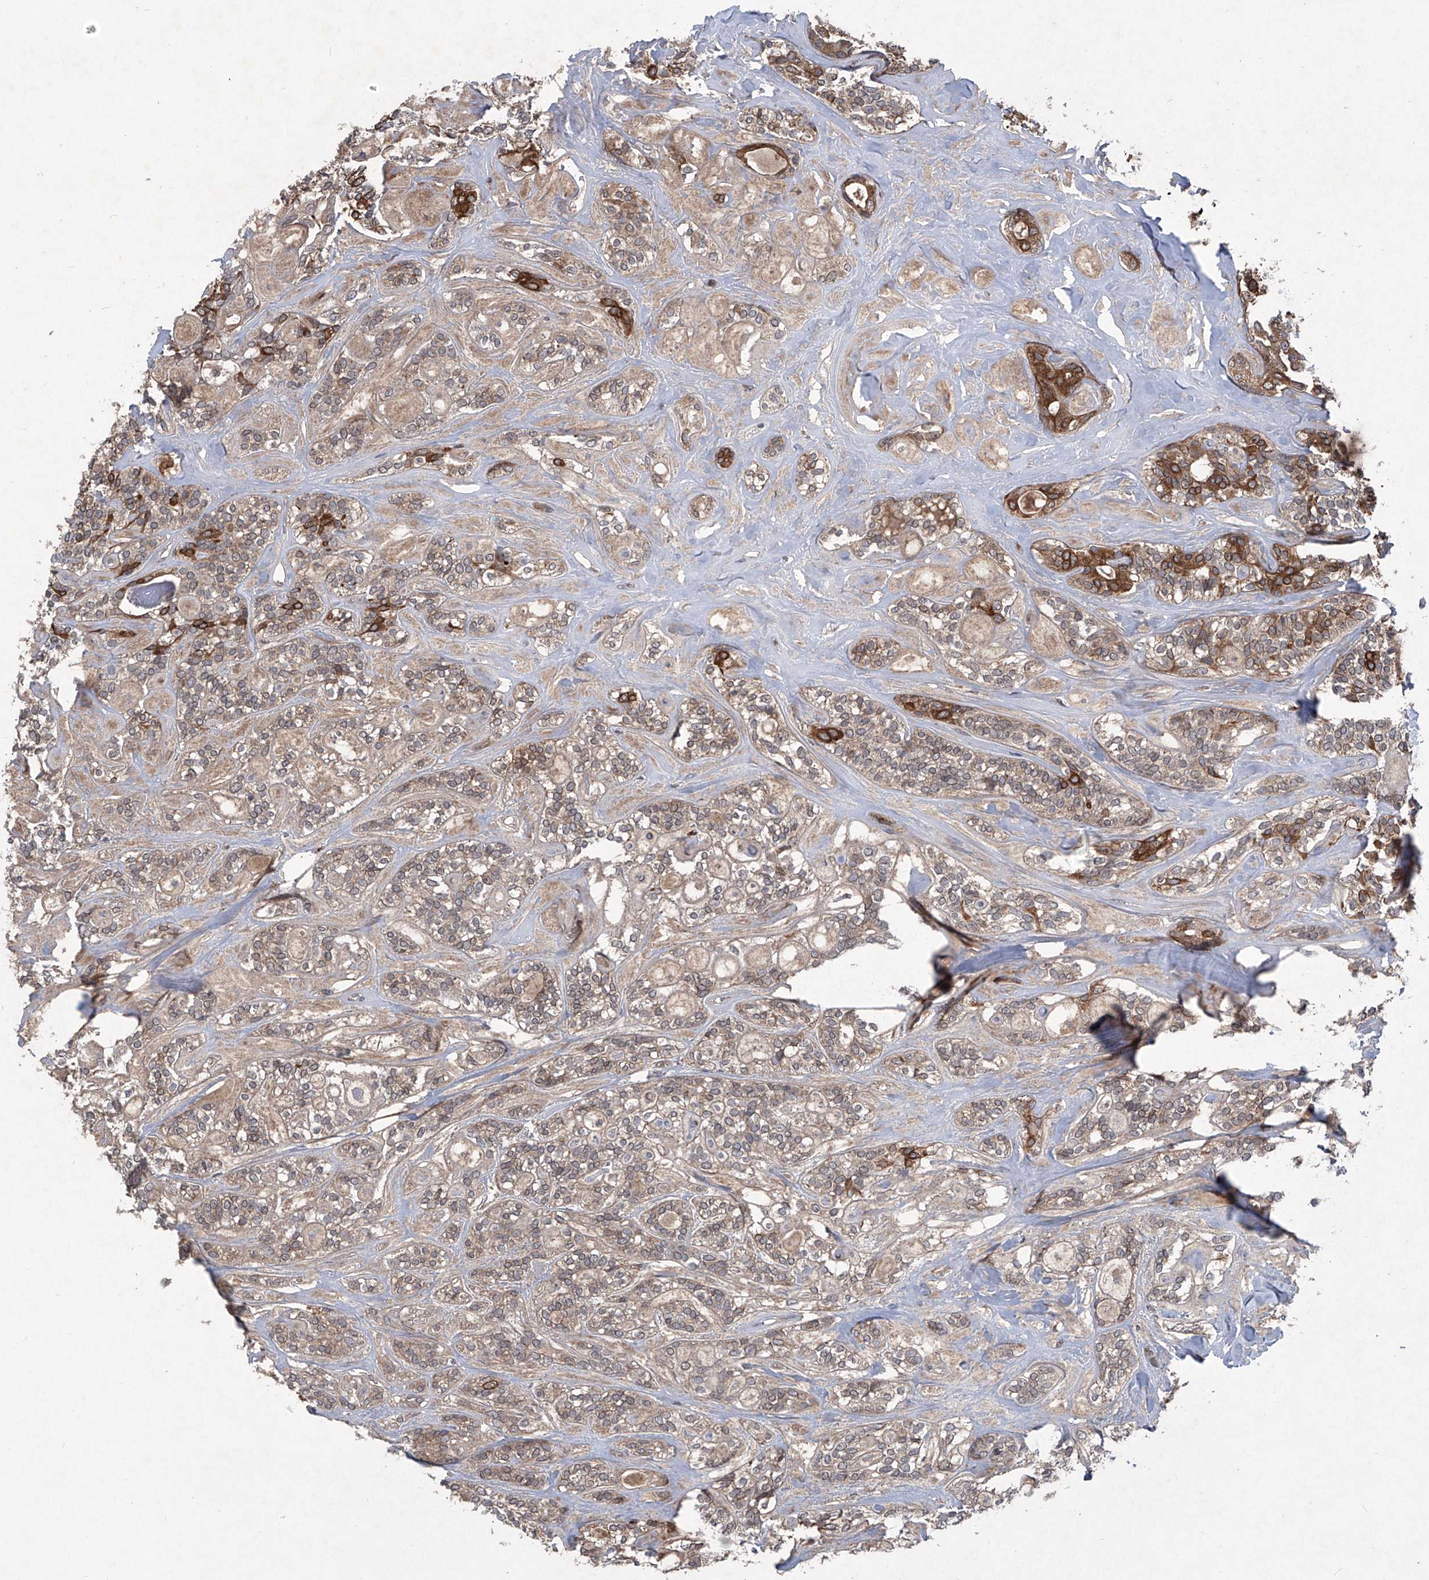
{"staining": {"intensity": "moderate", "quantity": "<25%", "location": "cytoplasmic/membranous"}, "tissue": "head and neck cancer", "cell_type": "Tumor cells", "image_type": "cancer", "snomed": [{"axis": "morphology", "description": "Adenocarcinoma, NOS"}, {"axis": "topography", "description": "Head-Neck"}], "caption": "This is a micrograph of immunohistochemistry (IHC) staining of head and neck cancer, which shows moderate staining in the cytoplasmic/membranous of tumor cells.", "gene": "SUMF2", "patient": {"sex": "male", "age": 66}}